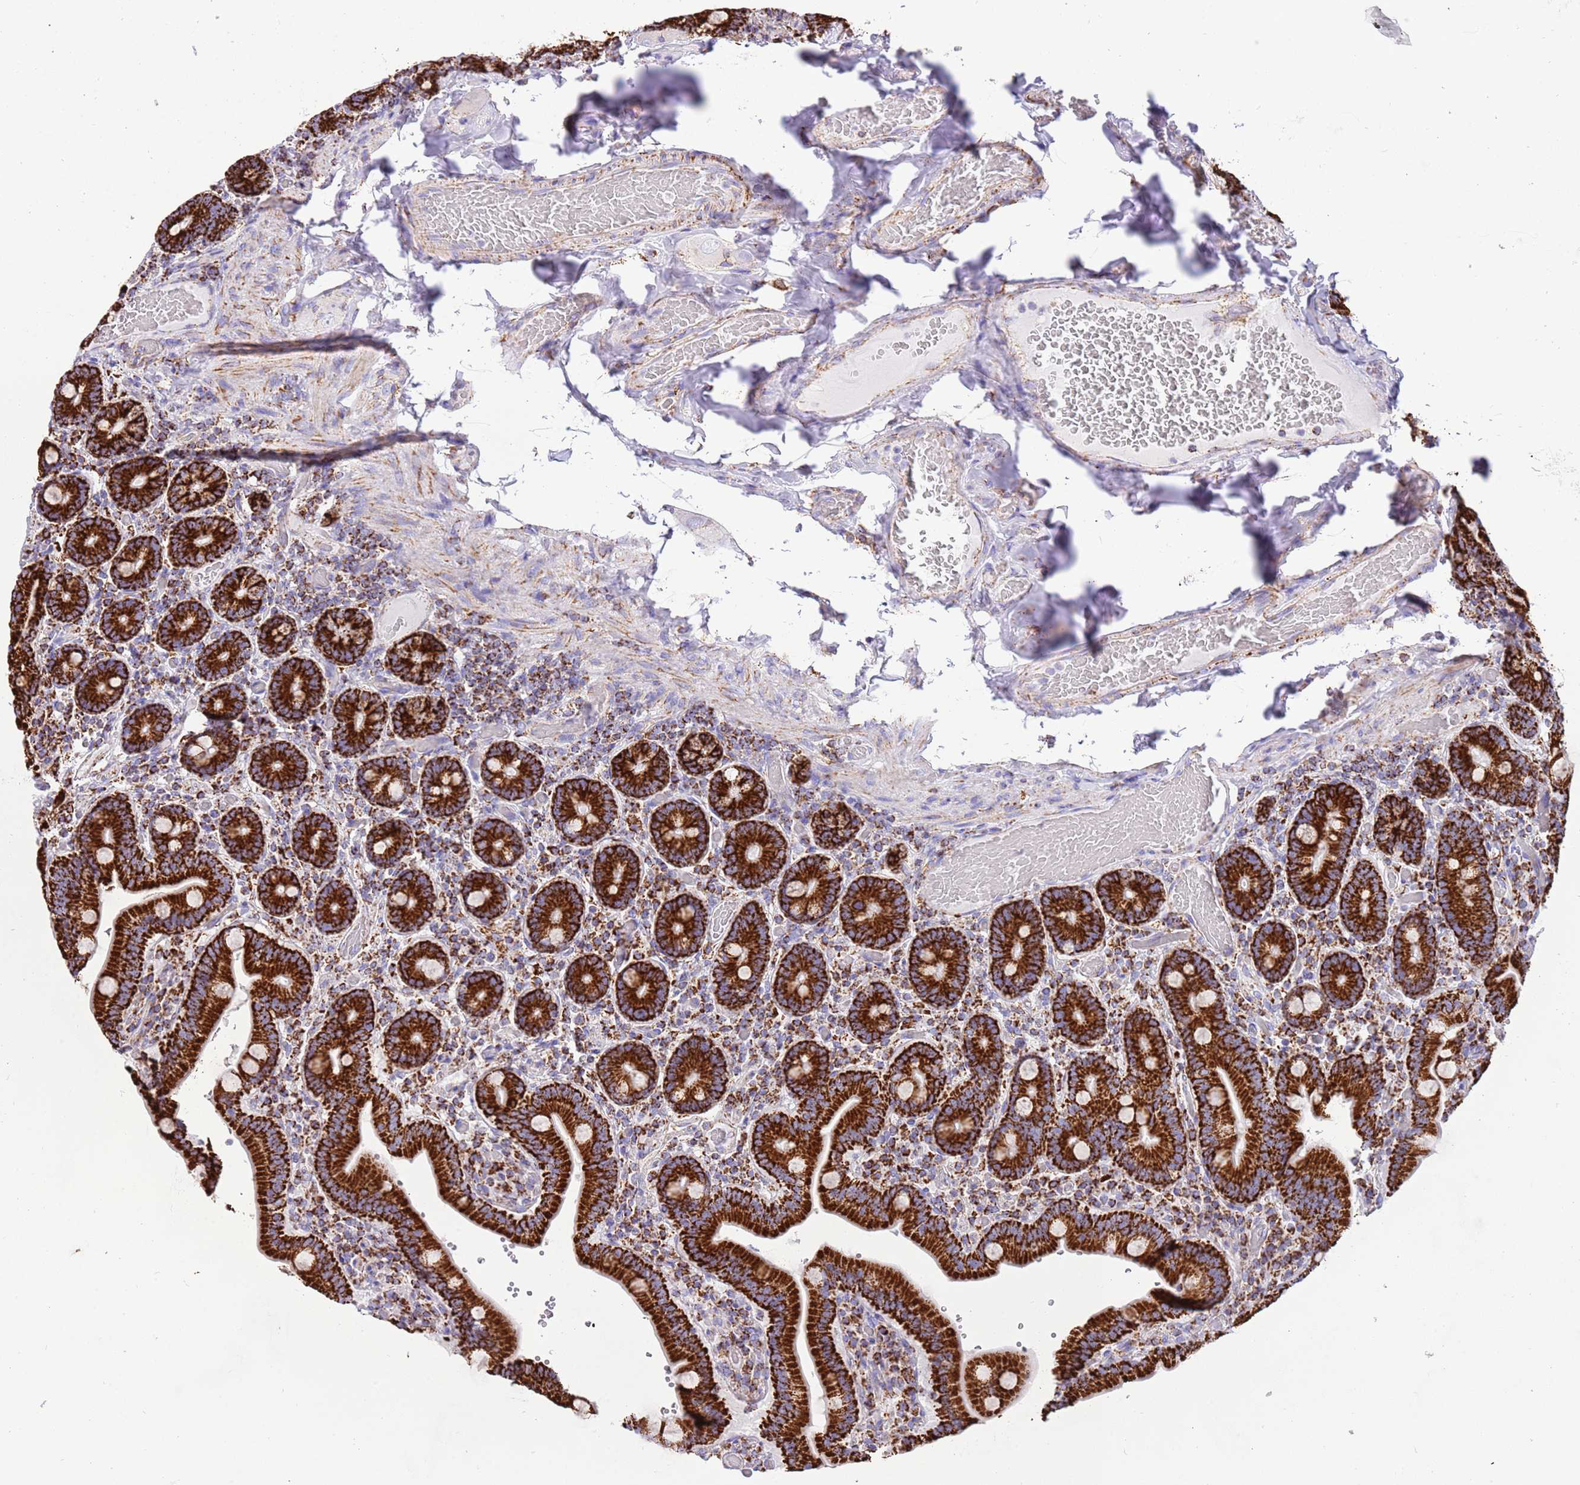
{"staining": {"intensity": "strong", "quantity": ">75%", "location": "cytoplasmic/membranous"}, "tissue": "duodenum", "cell_type": "Glandular cells", "image_type": "normal", "snomed": [{"axis": "morphology", "description": "Normal tissue, NOS"}, {"axis": "topography", "description": "Duodenum"}], "caption": "This image reveals immunohistochemistry (IHC) staining of benign human duodenum, with high strong cytoplasmic/membranous staining in about >75% of glandular cells.", "gene": "SUCLG2", "patient": {"sex": "female", "age": 62}}